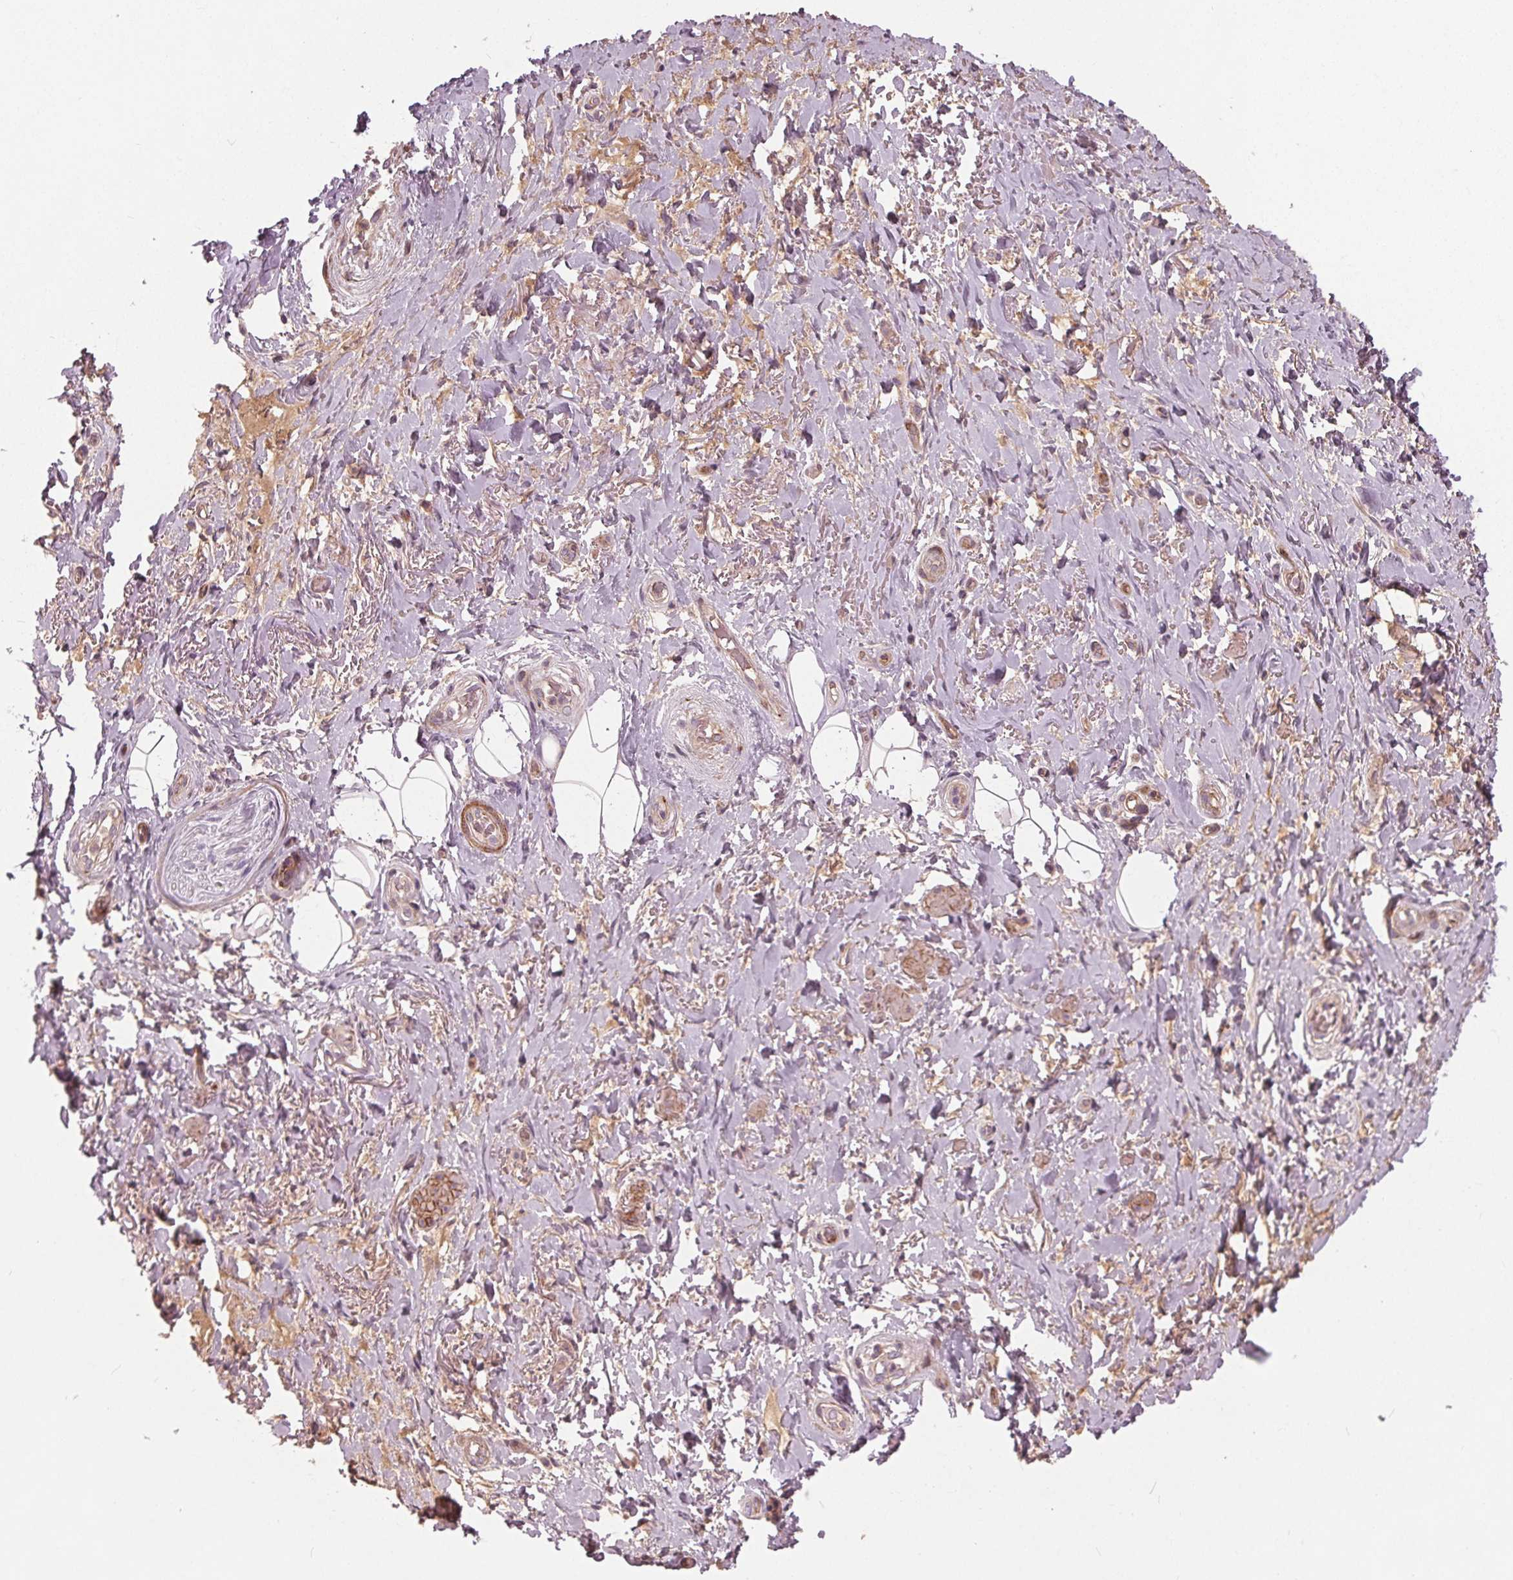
{"staining": {"intensity": "negative", "quantity": "none", "location": "none"}, "tissue": "adipose tissue", "cell_type": "Adipocytes", "image_type": "normal", "snomed": [{"axis": "morphology", "description": "Normal tissue, NOS"}, {"axis": "topography", "description": "Anal"}, {"axis": "topography", "description": "Peripheral nerve tissue"}], "caption": "This image is of normal adipose tissue stained with immunohistochemistry (IHC) to label a protein in brown with the nuclei are counter-stained blue. There is no positivity in adipocytes.", "gene": "PDGFD", "patient": {"sex": "male", "age": 53}}